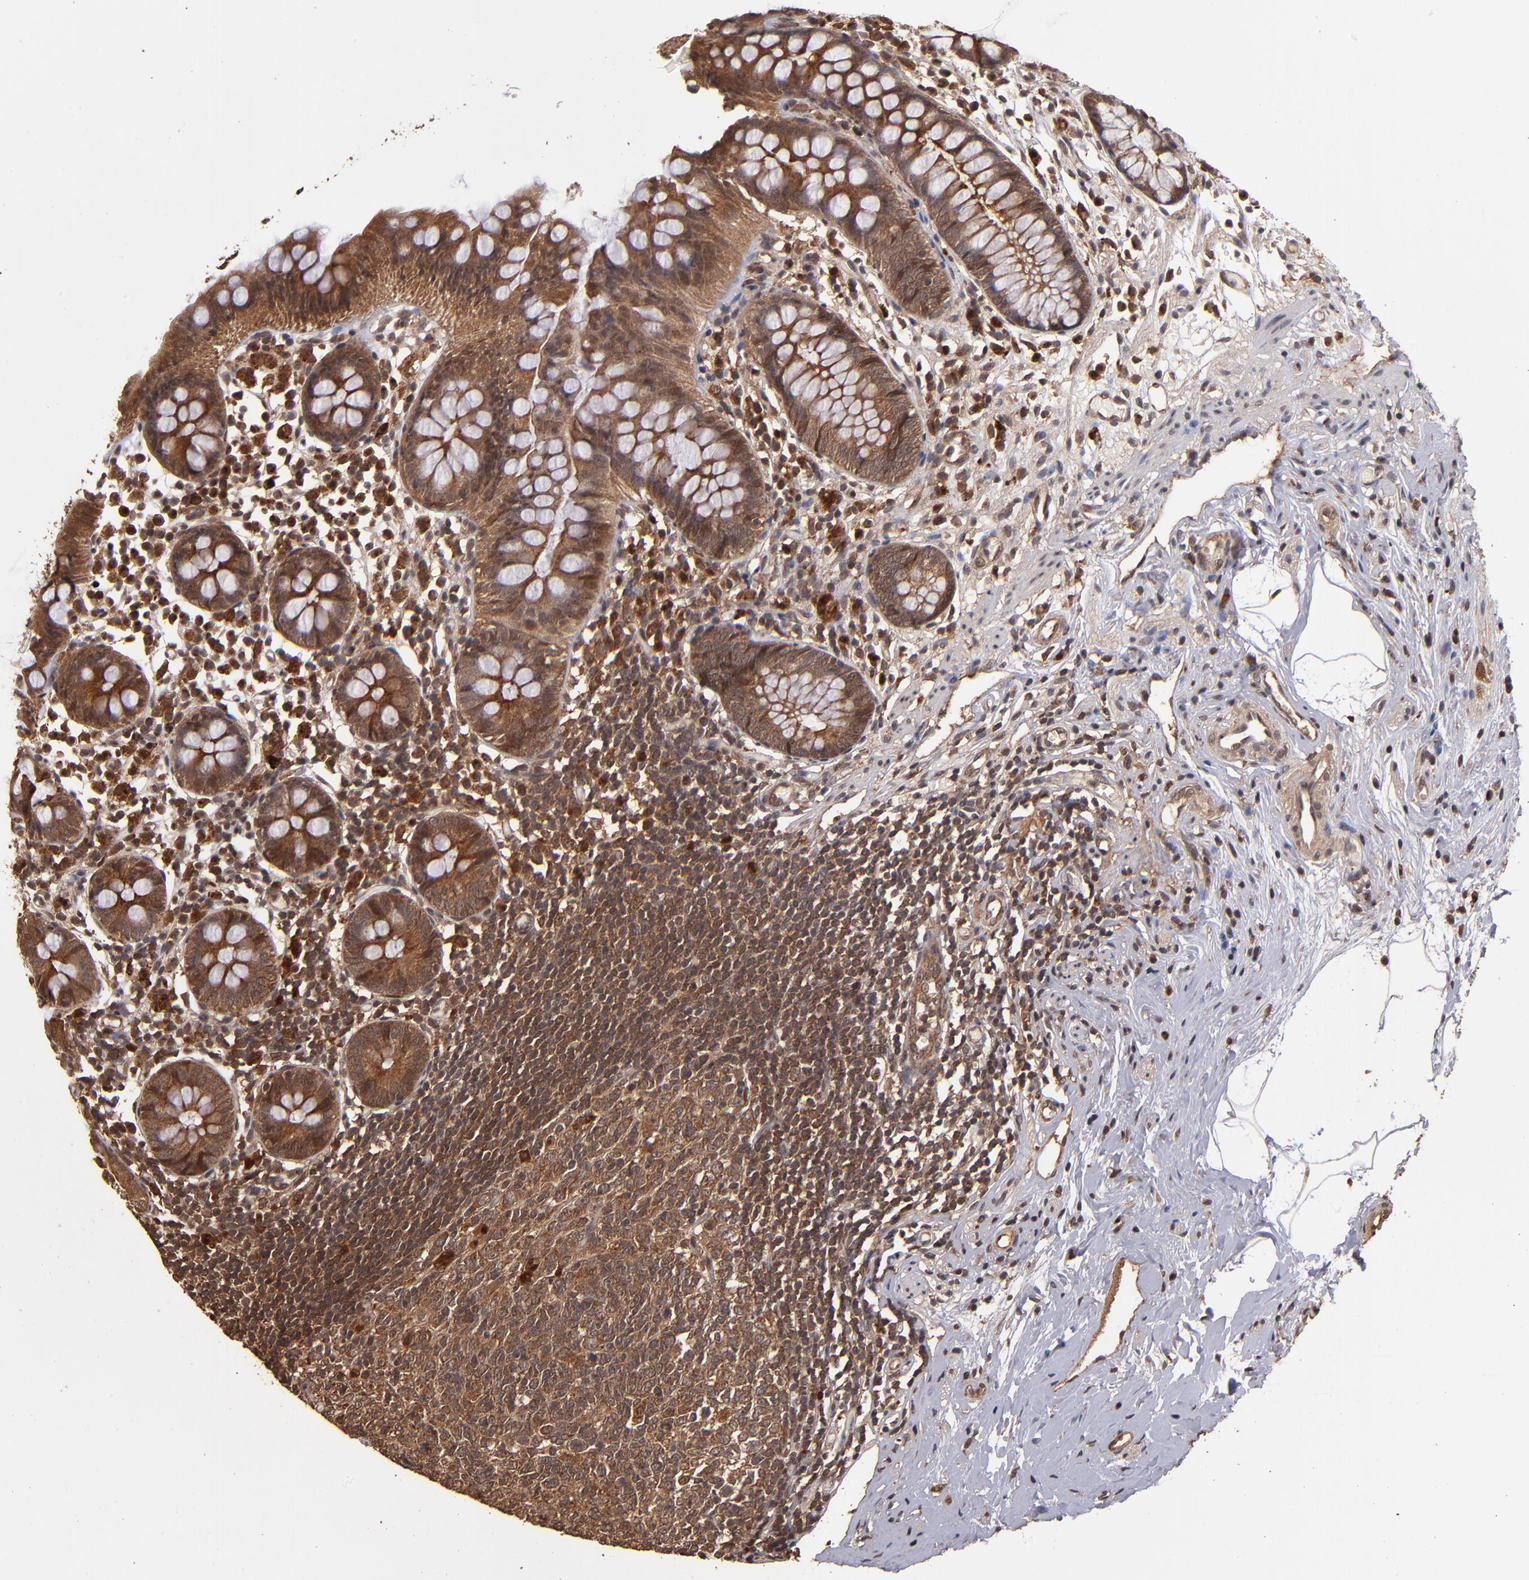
{"staining": {"intensity": "strong", "quantity": ">75%", "location": "cytoplasmic/membranous,nuclear"}, "tissue": "appendix", "cell_type": "Glandular cells", "image_type": "normal", "snomed": [{"axis": "morphology", "description": "Normal tissue, NOS"}, {"axis": "topography", "description": "Appendix"}], "caption": "Brown immunohistochemical staining in benign human appendix exhibits strong cytoplasmic/membranous,nuclear staining in about >75% of glandular cells.", "gene": "NFE2L2", "patient": {"sex": "male", "age": 38}}